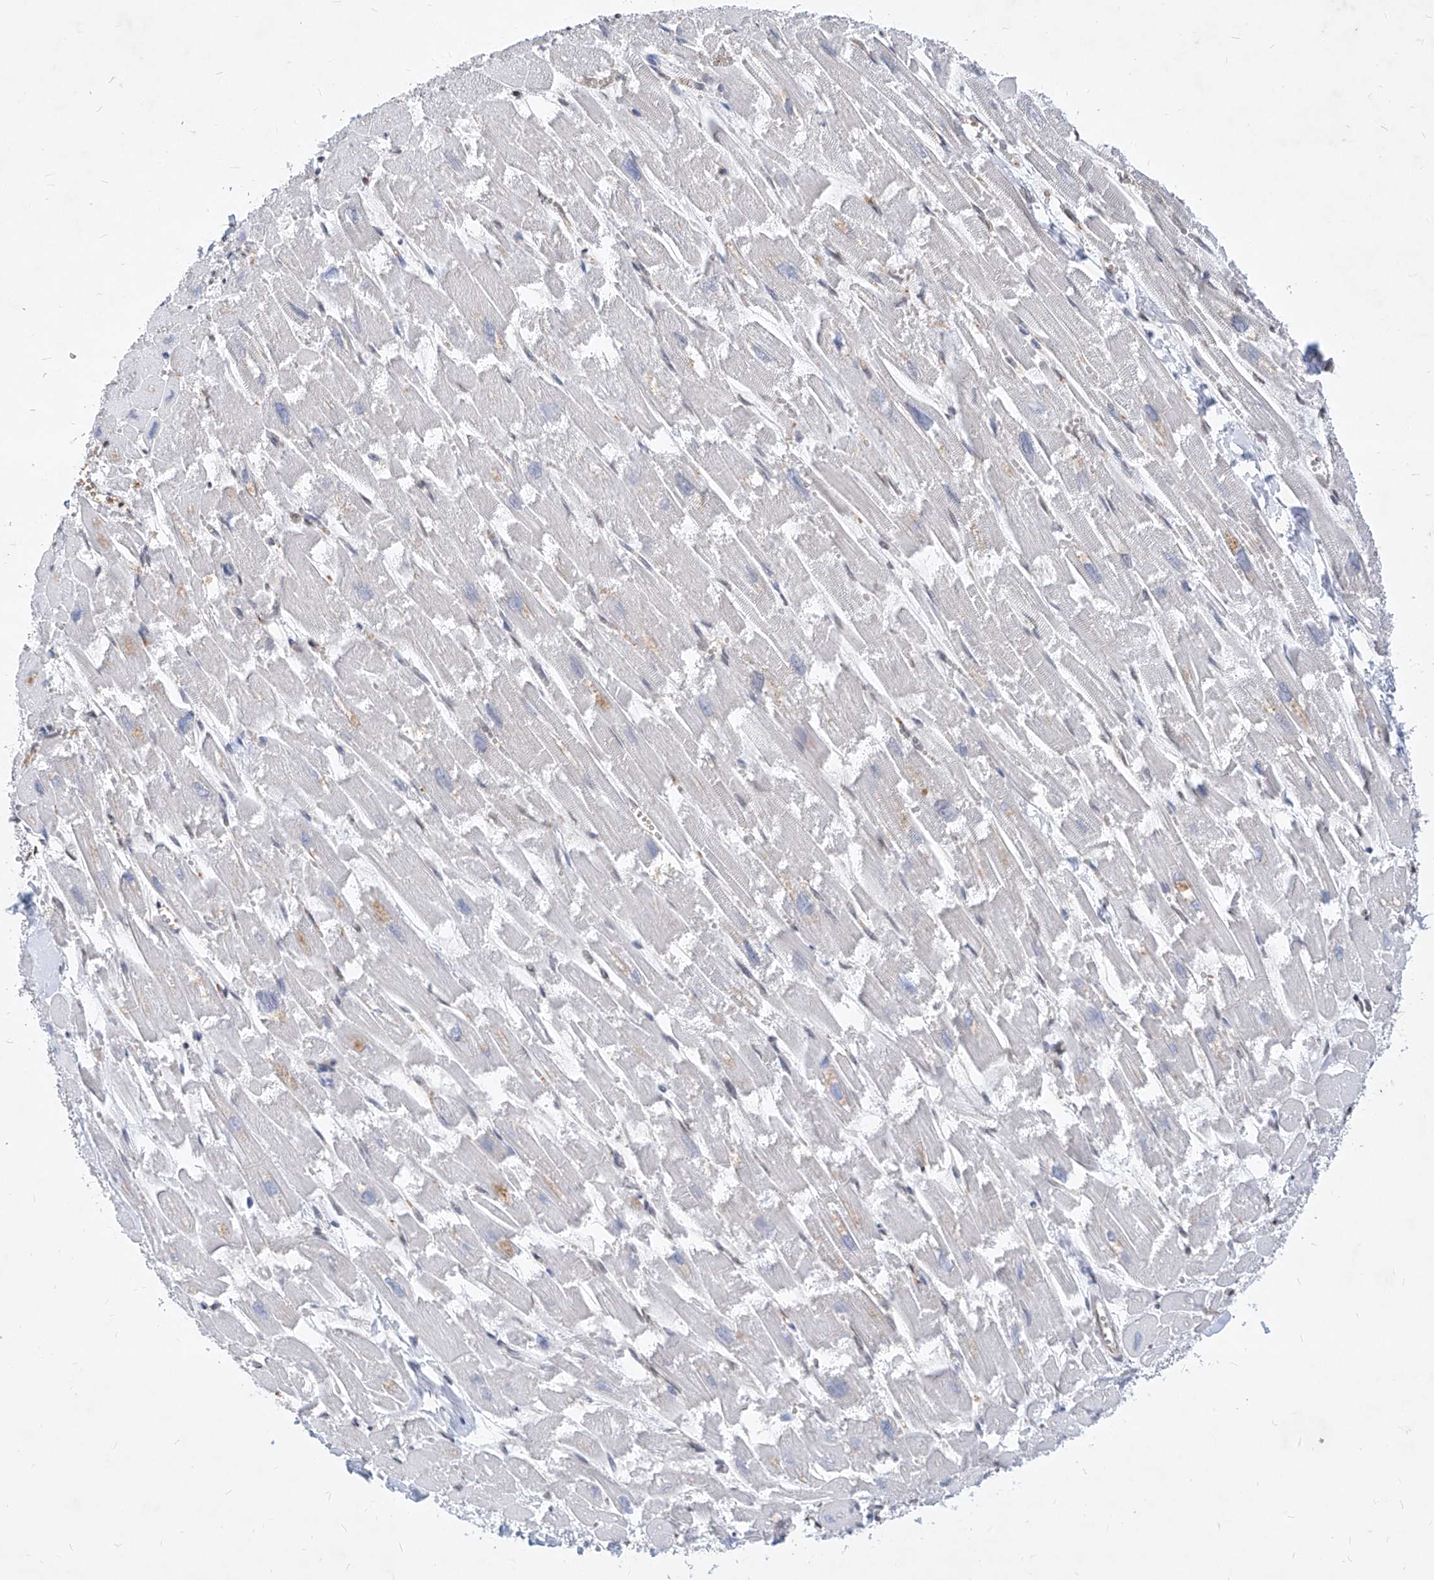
{"staining": {"intensity": "negative", "quantity": "none", "location": "none"}, "tissue": "heart muscle", "cell_type": "Cardiomyocytes", "image_type": "normal", "snomed": [{"axis": "morphology", "description": "Normal tissue, NOS"}, {"axis": "topography", "description": "Heart"}], "caption": "Cardiomyocytes show no significant protein expression in normal heart muscle. The staining was performed using DAB to visualize the protein expression in brown, while the nuclei were stained in blue with hematoxylin (Magnification: 20x).", "gene": "MX2", "patient": {"sex": "male", "age": 54}}